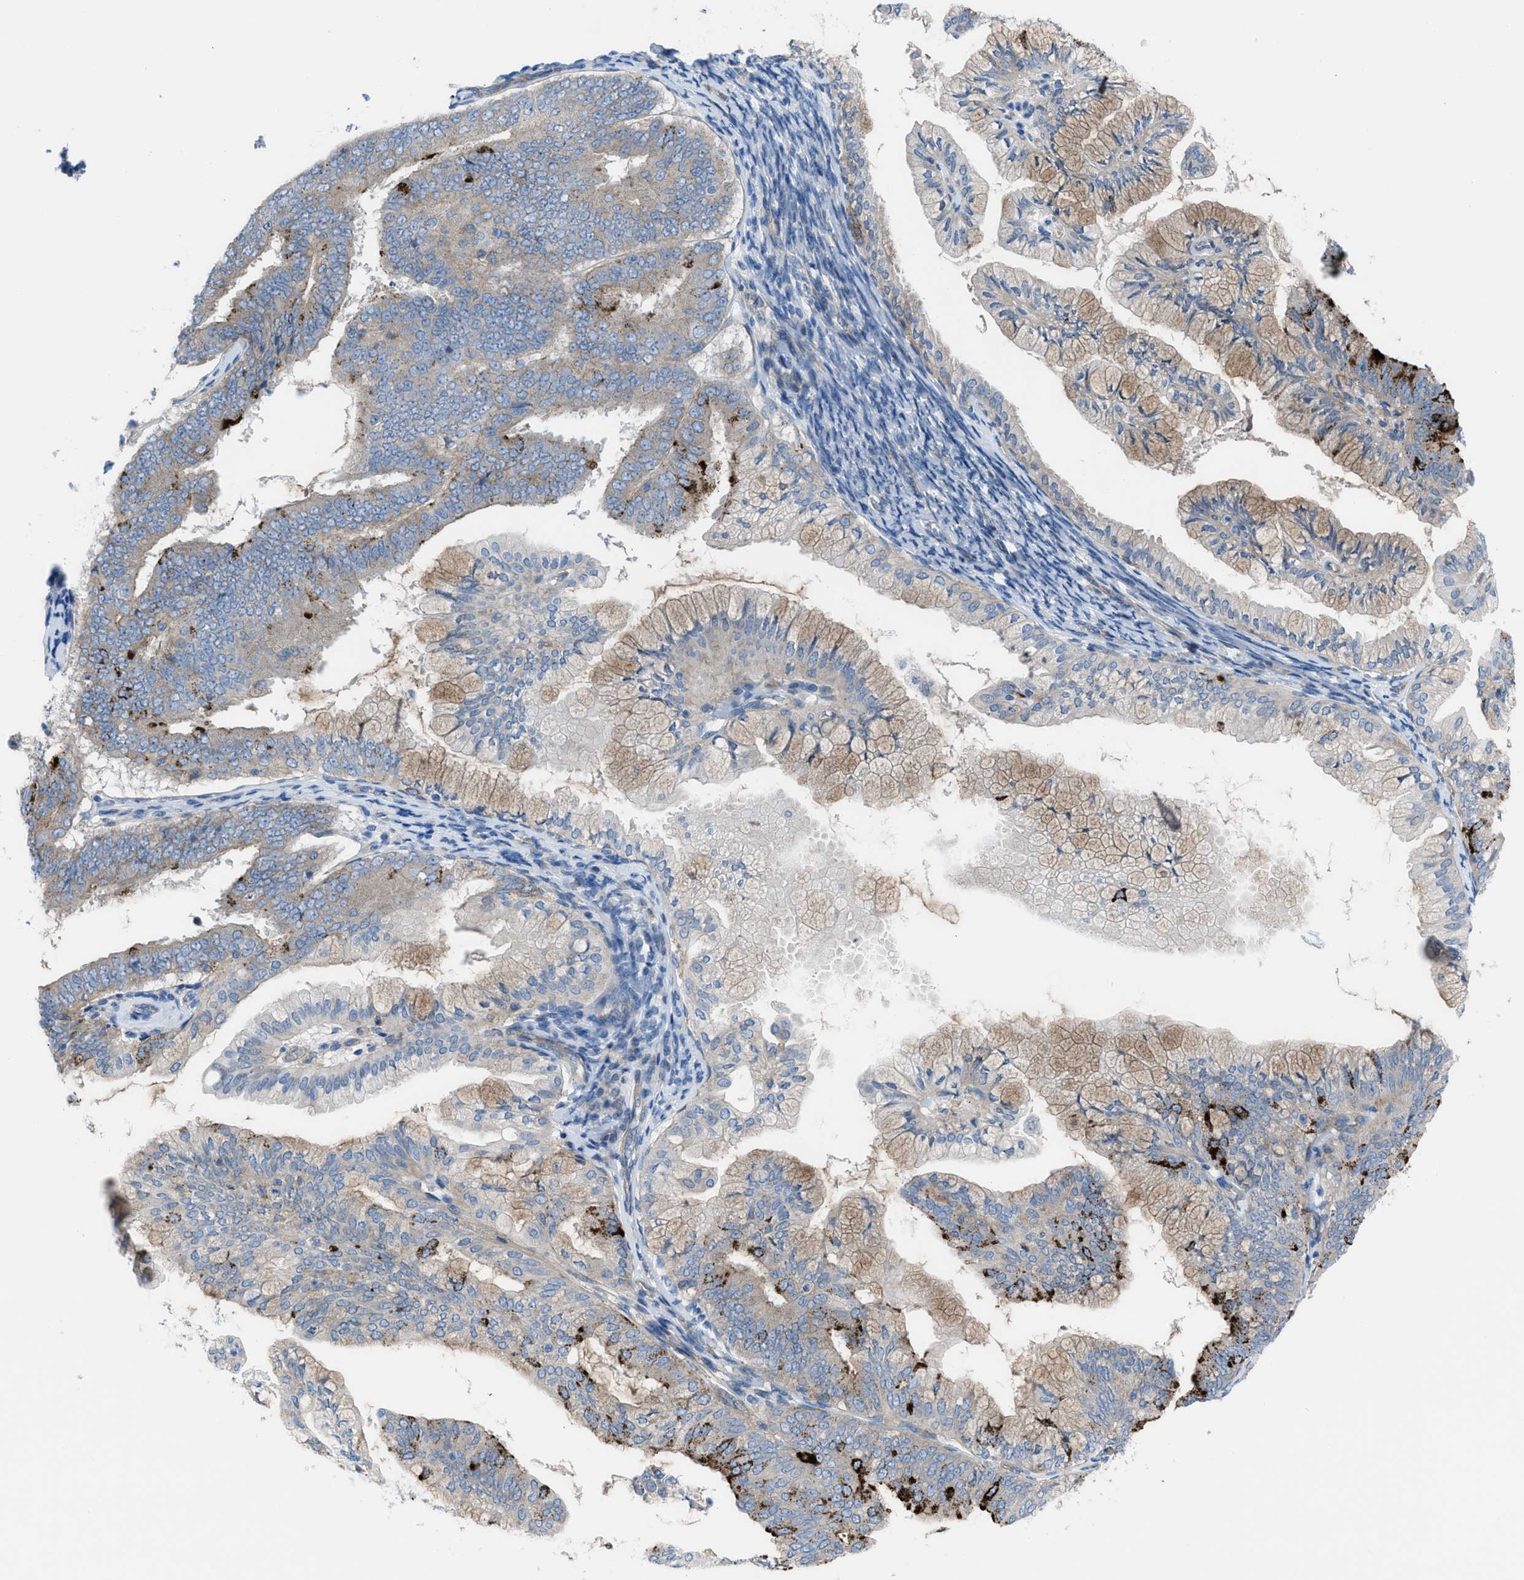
{"staining": {"intensity": "weak", "quantity": ">75%", "location": "cytoplasmic/membranous"}, "tissue": "endometrial cancer", "cell_type": "Tumor cells", "image_type": "cancer", "snomed": [{"axis": "morphology", "description": "Adenocarcinoma, NOS"}, {"axis": "topography", "description": "Endometrium"}], "caption": "Protein analysis of adenocarcinoma (endometrial) tissue shows weak cytoplasmic/membranous expression in about >75% of tumor cells. Immunohistochemistry stains the protein of interest in brown and the nuclei are stained blue.", "gene": "EGFR", "patient": {"sex": "female", "age": 63}}